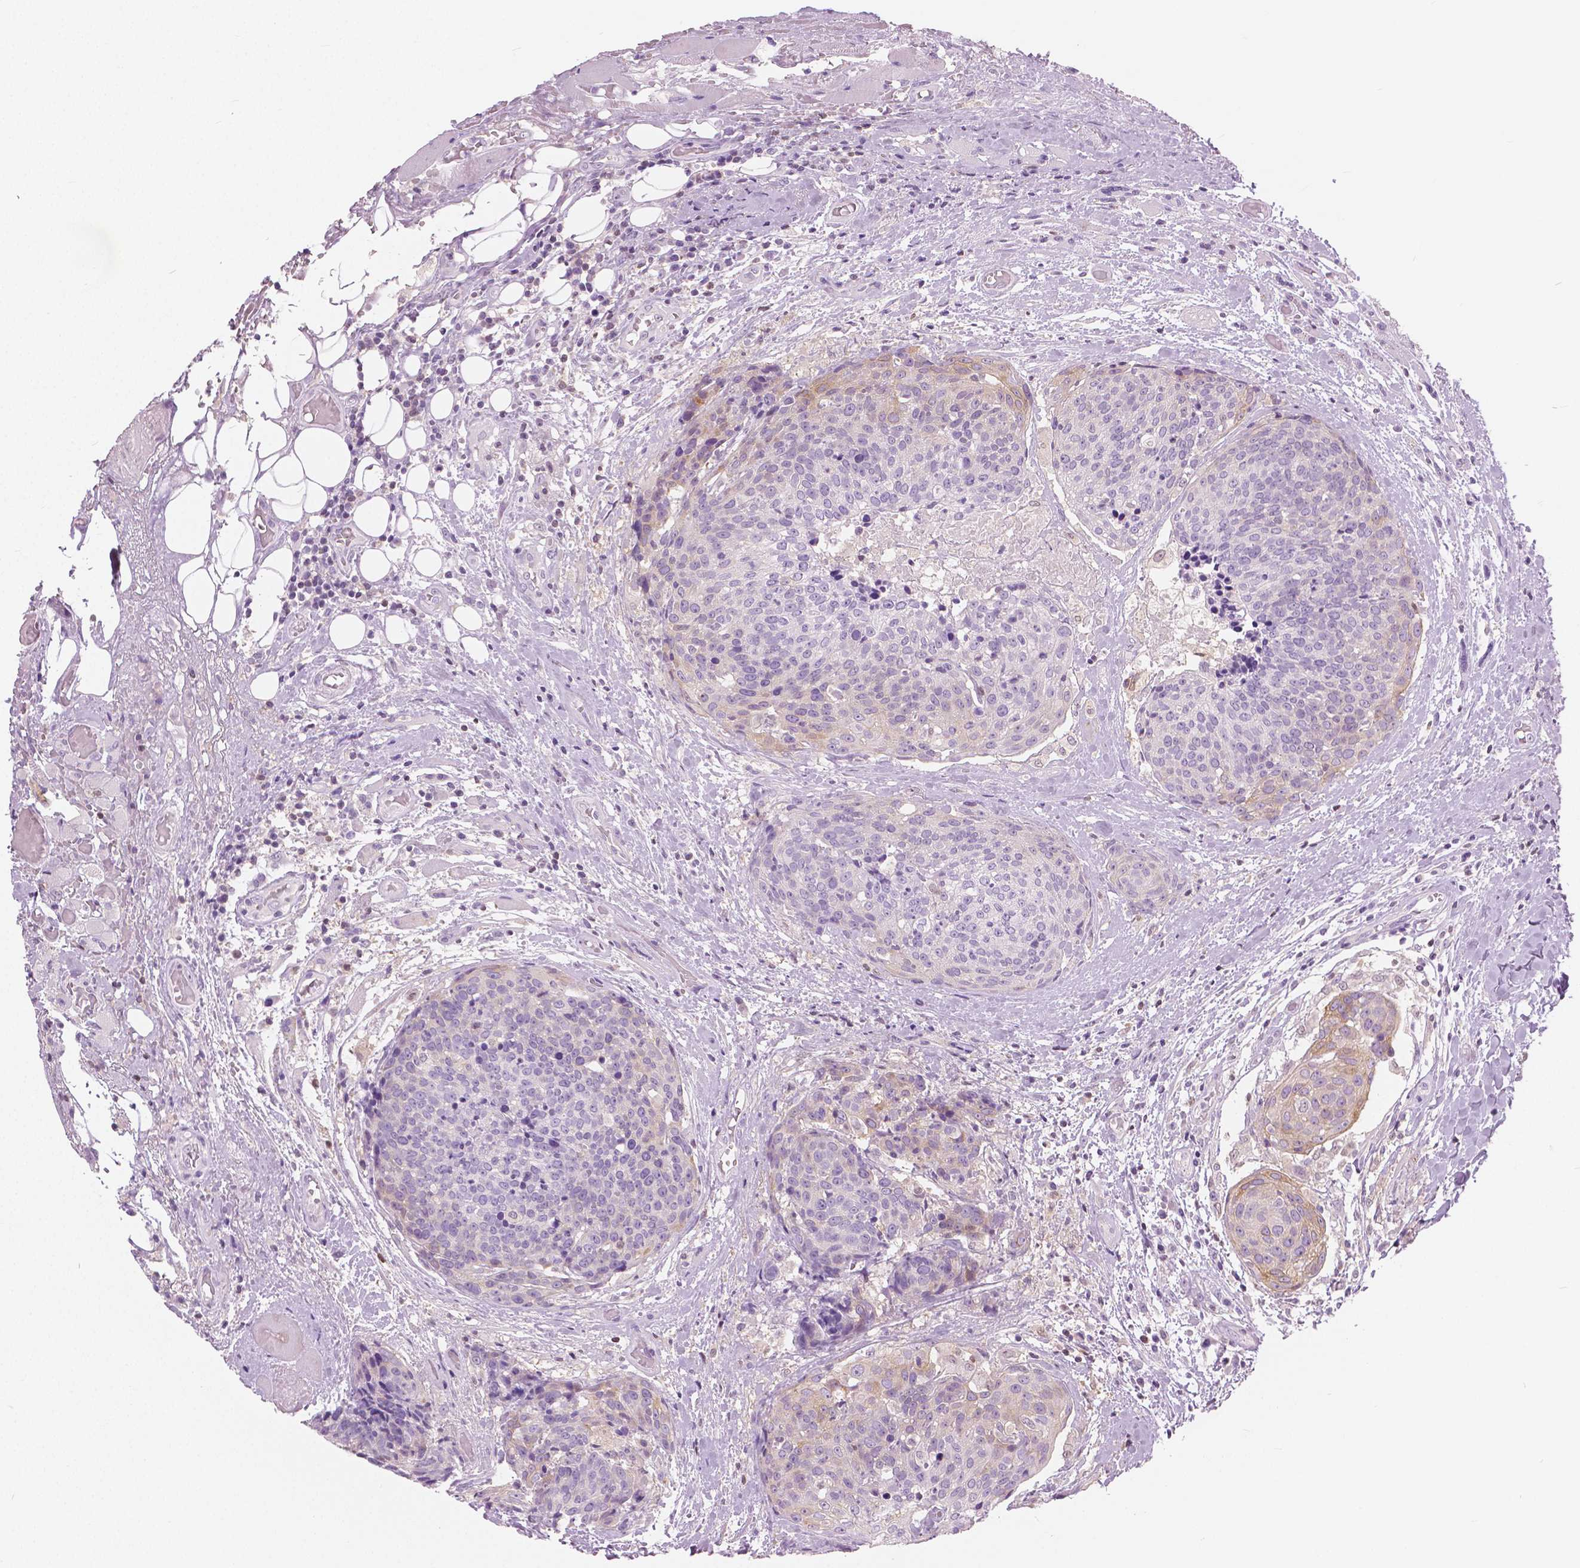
{"staining": {"intensity": "weak", "quantity": "<25%", "location": "cytoplasmic/membranous"}, "tissue": "head and neck cancer", "cell_type": "Tumor cells", "image_type": "cancer", "snomed": [{"axis": "morphology", "description": "Squamous cell carcinoma, NOS"}, {"axis": "topography", "description": "Oral tissue"}, {"axis": "topography", "description": "Head-Neck"}], "caption": "DAB (3,3'-diaminobenzidine) immunohistochemical staining of human squamous cell carcinoma (head and neck) displays no significant positivity in tumor cells.", "gene": "GALM", "patient": {"sex": "male", "age": 64}}